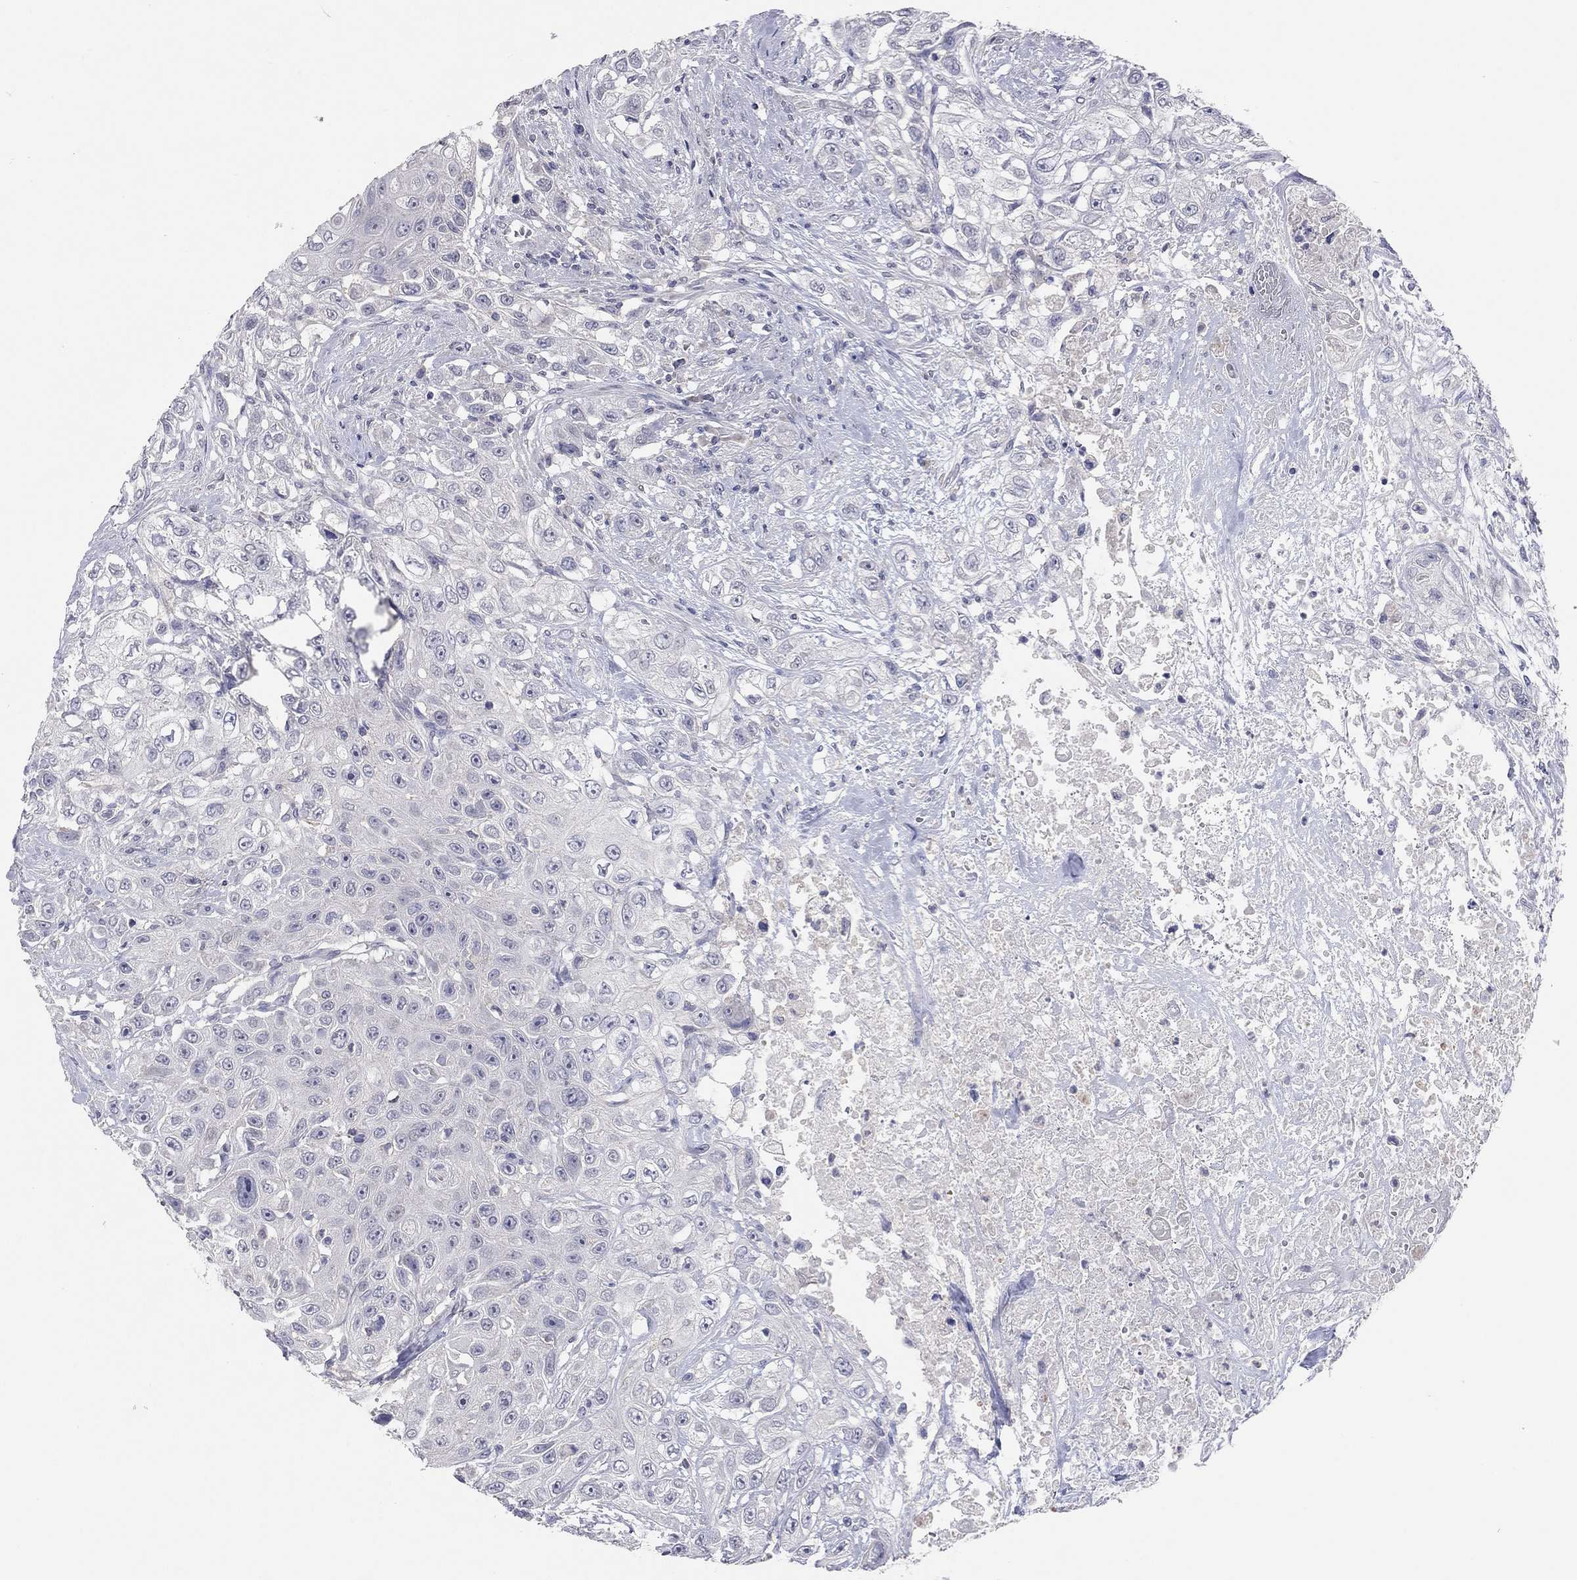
{"staining": {"intensity": "negative", "quantity": "none", "location": "none"}, "tissue": "urothelial cancer", "cell_type": "Tumor cells", "image_type": "cancer", "snomed": [{"axis": "morphology", "description": "Urothelial carcinoma, High grade"}, {"axis": "topography", "description": "Urinary bladder"}], "caption": "Urothelial cancer was stained to show a protein in brown. There is no significant staining in tumor cells. (Immunohistochemistry, brightfield microscopy, high magnification).", "gene": "MMP13", "patient": {"sex": "female", "age": 56}}